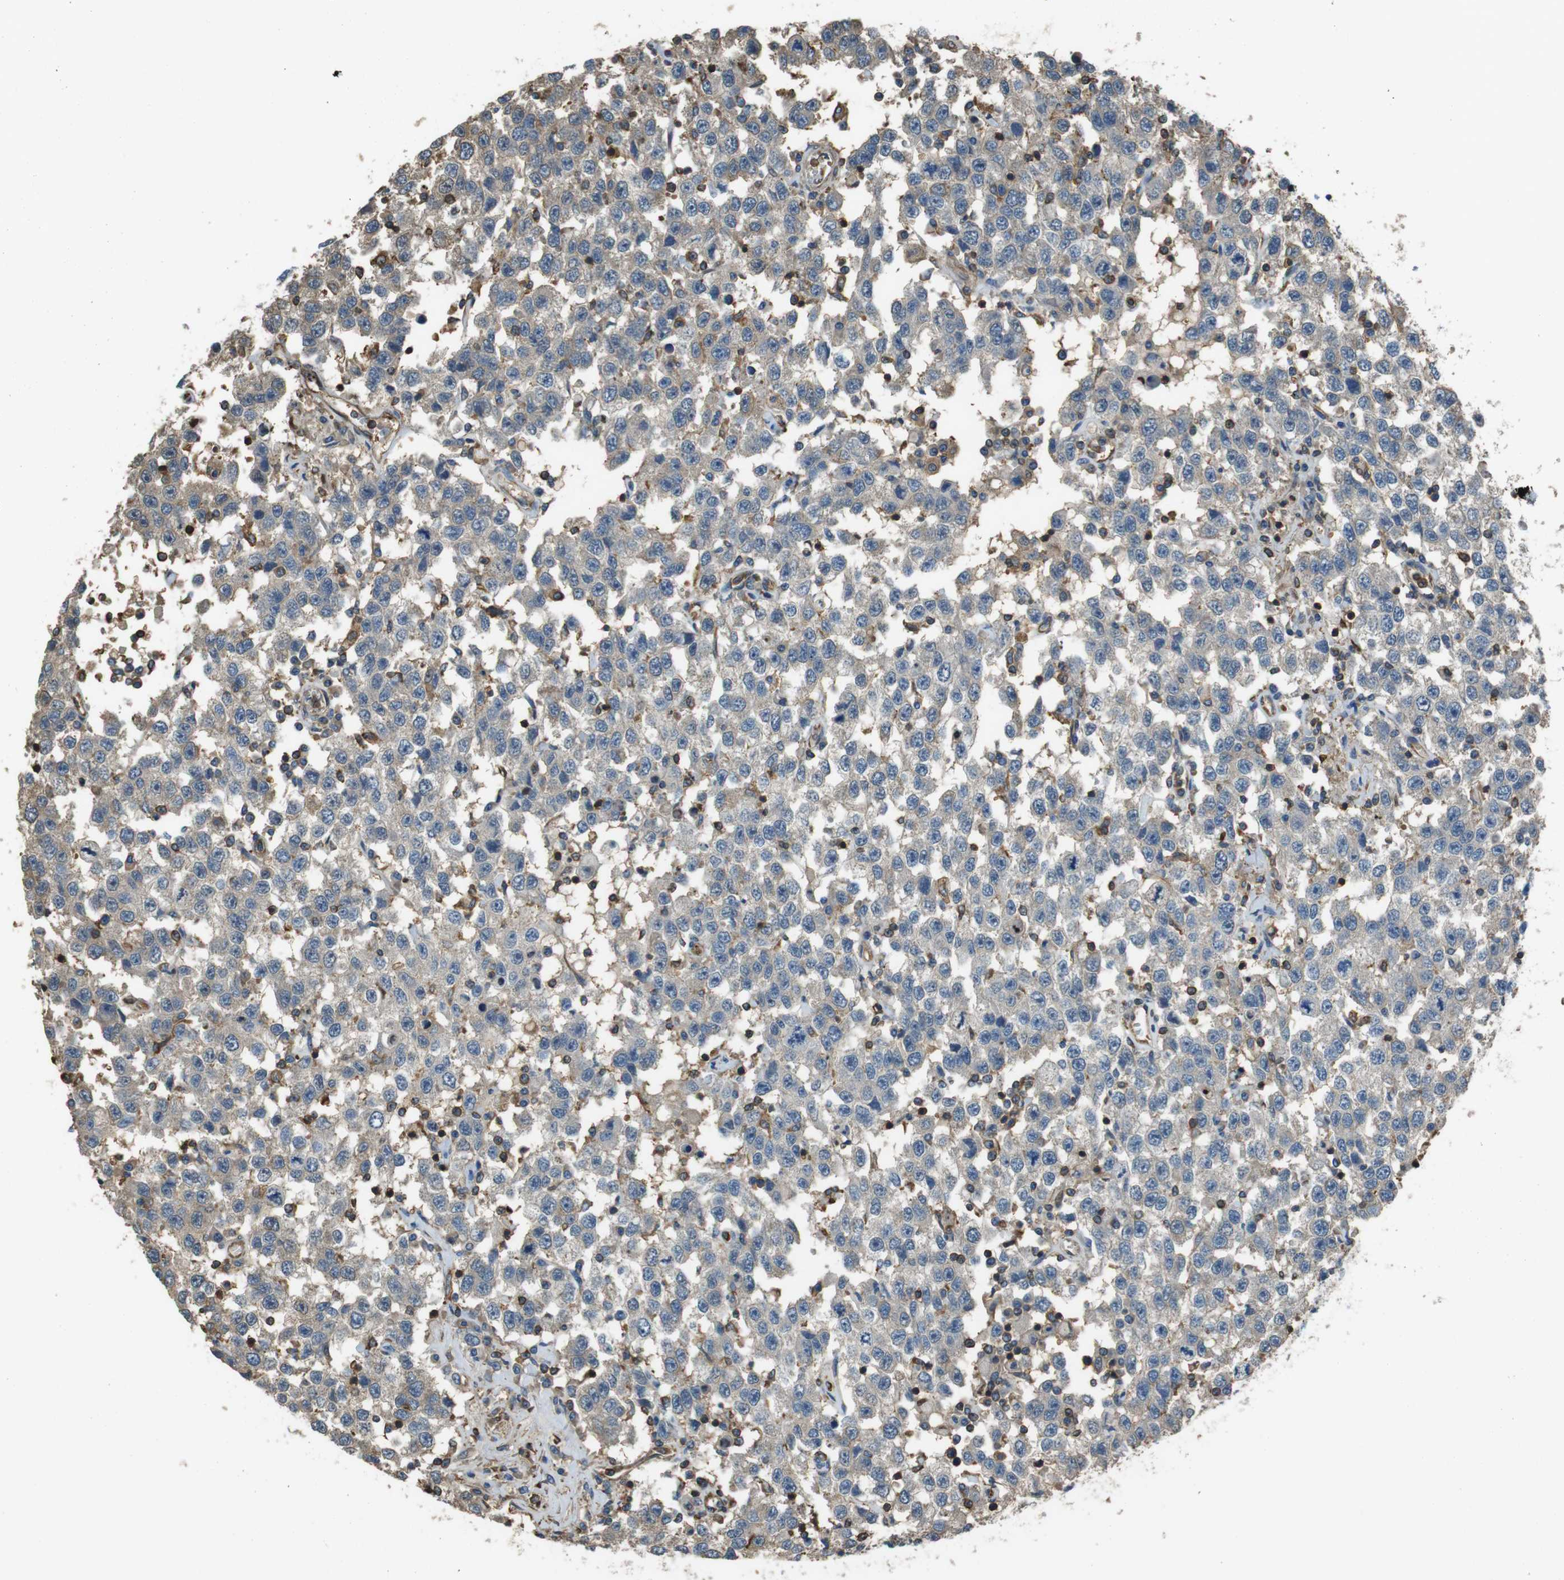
{"staining": {"intensity": "weak", "quantity": "<25%", "location": "cytoplasmic/membranous"}, "tissue": "testis cancer", "cell_type": "Tumor cells", "image_type": "cancer", "snomed": [{"axis": "morphology", "description": "Seminoma, NOS"}, {"axis": "topography", "description": "Testis"}], "caption": "This is a image of immunohistochemistry staining of testis cancer (seminoma), which shows no expression in tumor cells.", "gene": "FCAR", "patient": {"sex": "male", "age": 41}}